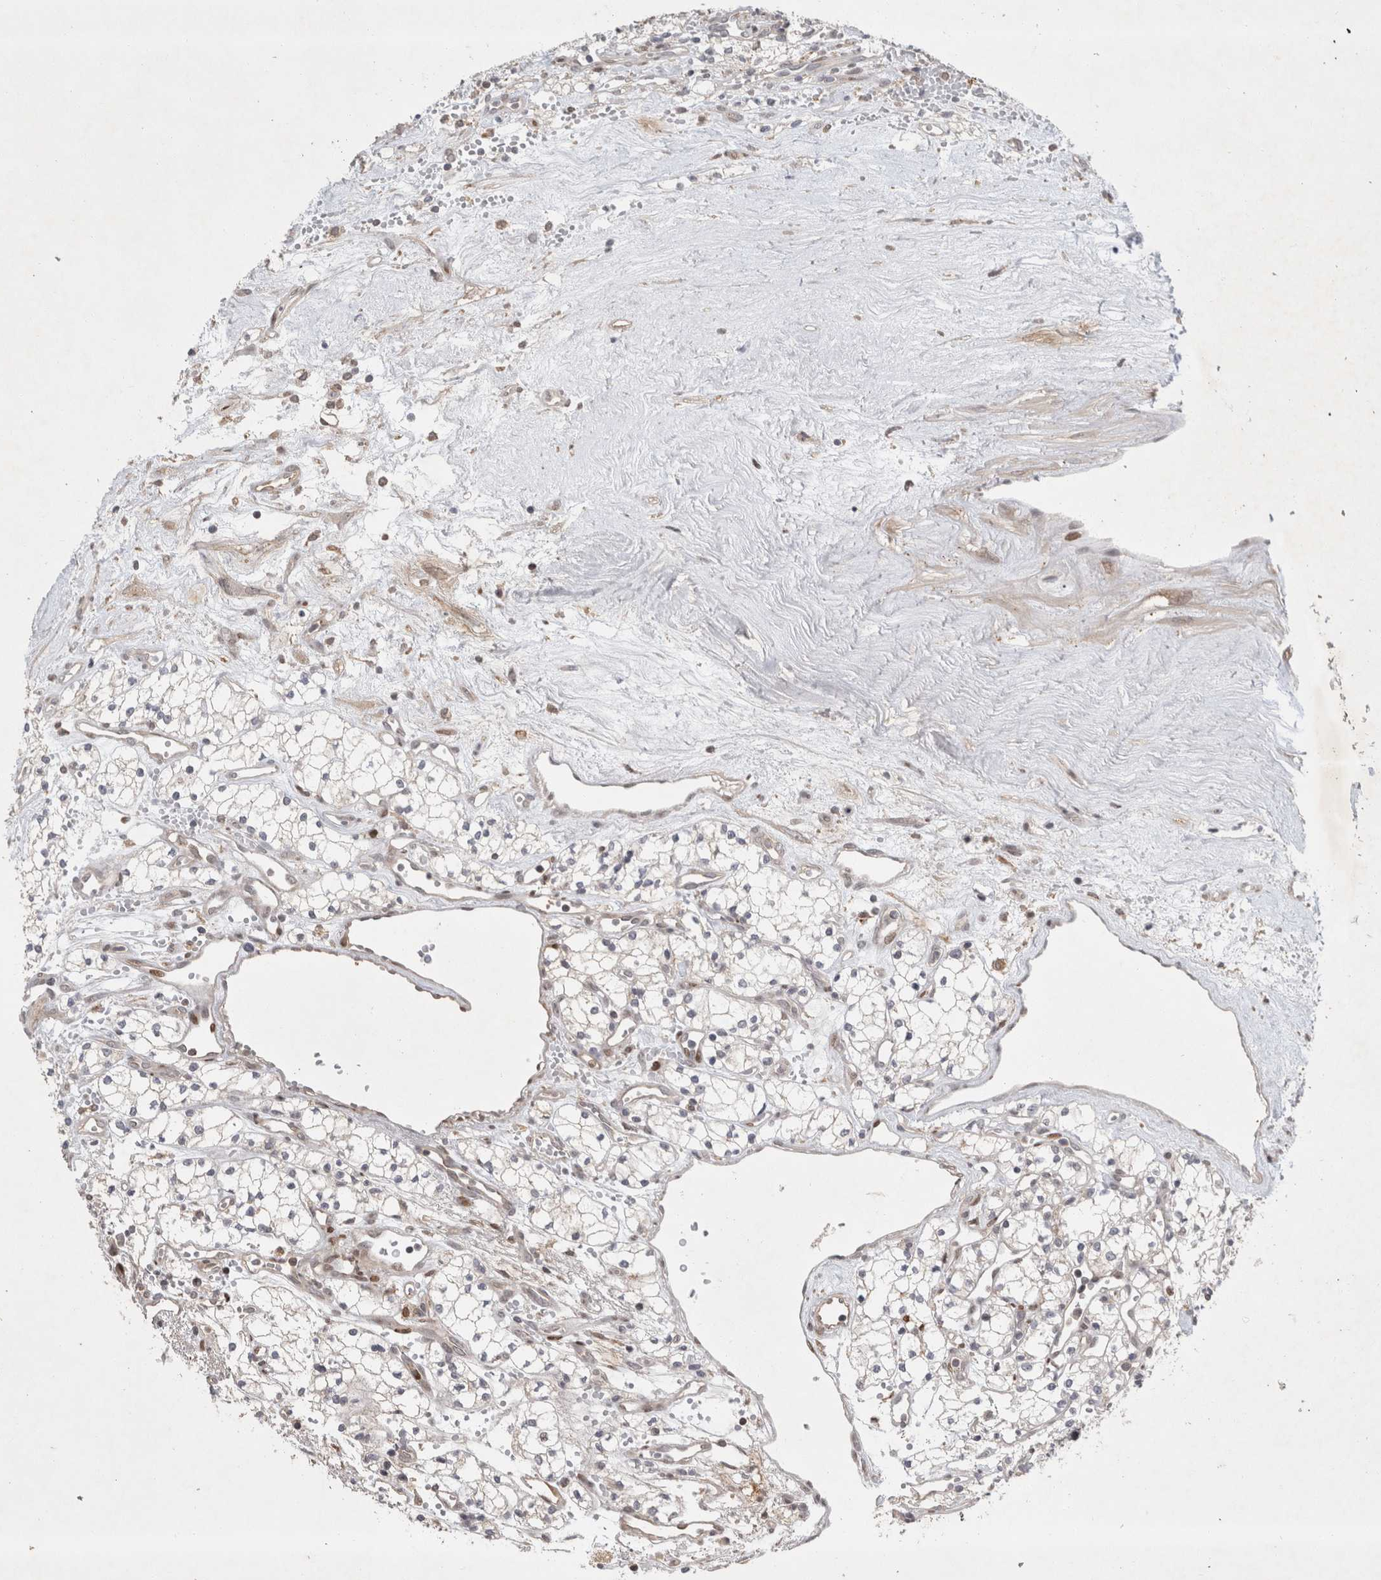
{"staining": {"intensity": "negative", "quantity": "none", "location": "none"}, "tissue": "renal cancer", "cell_type": "Tumor cells", "image_type": "cancer", "snomed": [{"axis": "morphology", "description": "Adenocarcinoma, NOS"}, {"axis": "topography", "description": "Kidney"}], "caption": "Renal adenocarcinoma was stained to show a protein in brown. There is no significant expression in tumor cells. (Immunohistochemistry (ihc), brightfield microscopy, high magnification).", "gene": "C8orf58", "patient": {"sex": "male", "age": 59}}